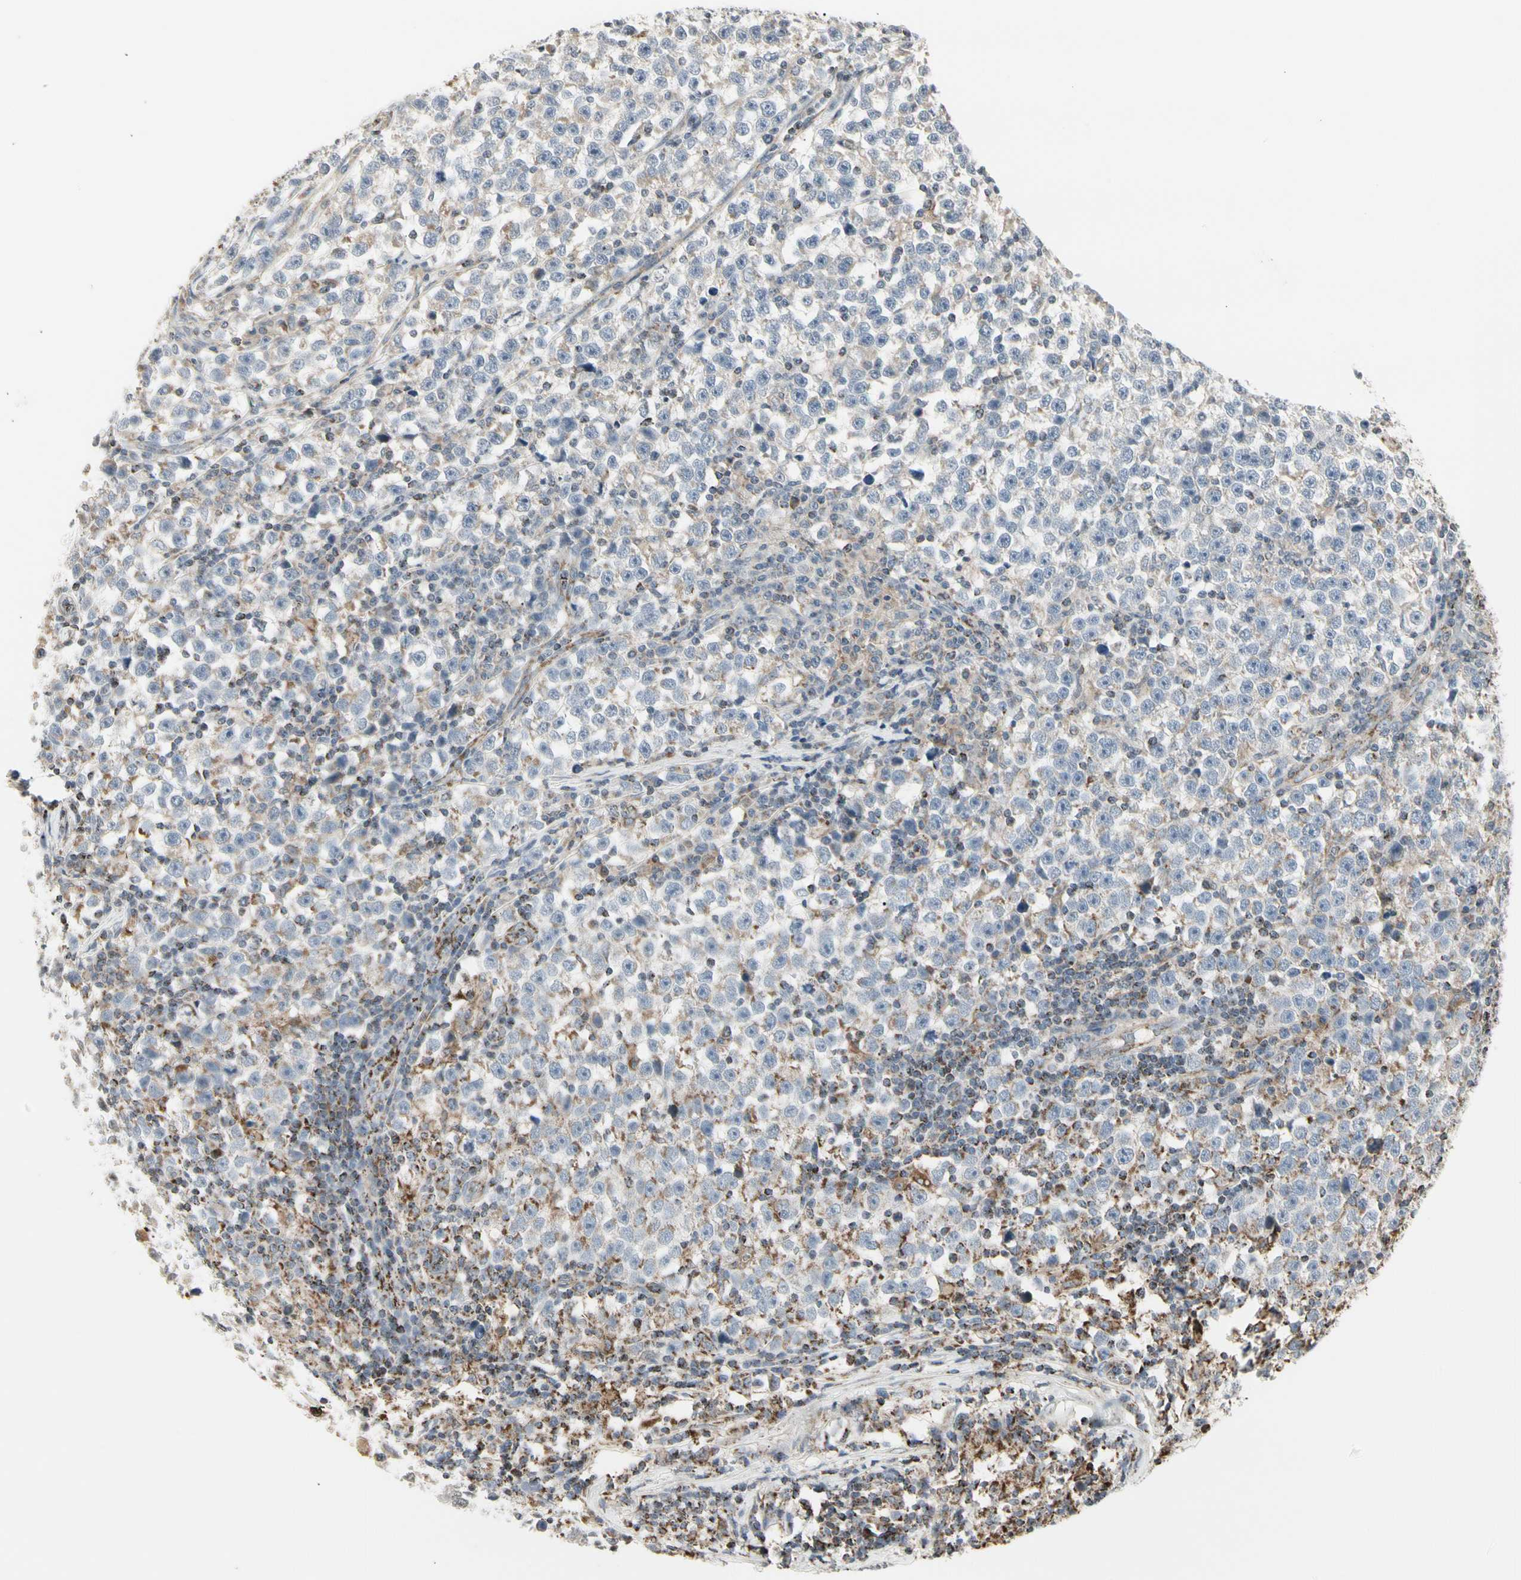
{"staining": {"intensity": "moderate", "quantity": "<25%", "location": "cytoplasmic/membranous"}, "tissue": "testis cancer", "cell_type": "Tumor cells", "image_type": "cancer", "snomed": [{"axis": "morphology", "description": "Seminoma, NOS"}, {"axis": "topography", "description": "Testis"}], "caption": "Immunohistochemistry (IHC) (DAB) staining of testis seminoma displays moderate cytoplasmic/membranous protein expression in approximately <25% of tumor cells. (IHC, brightfield microscopy, high magnification).", "gene": "TMEM176A", "patient": {"sex": "male", "age": 43}}